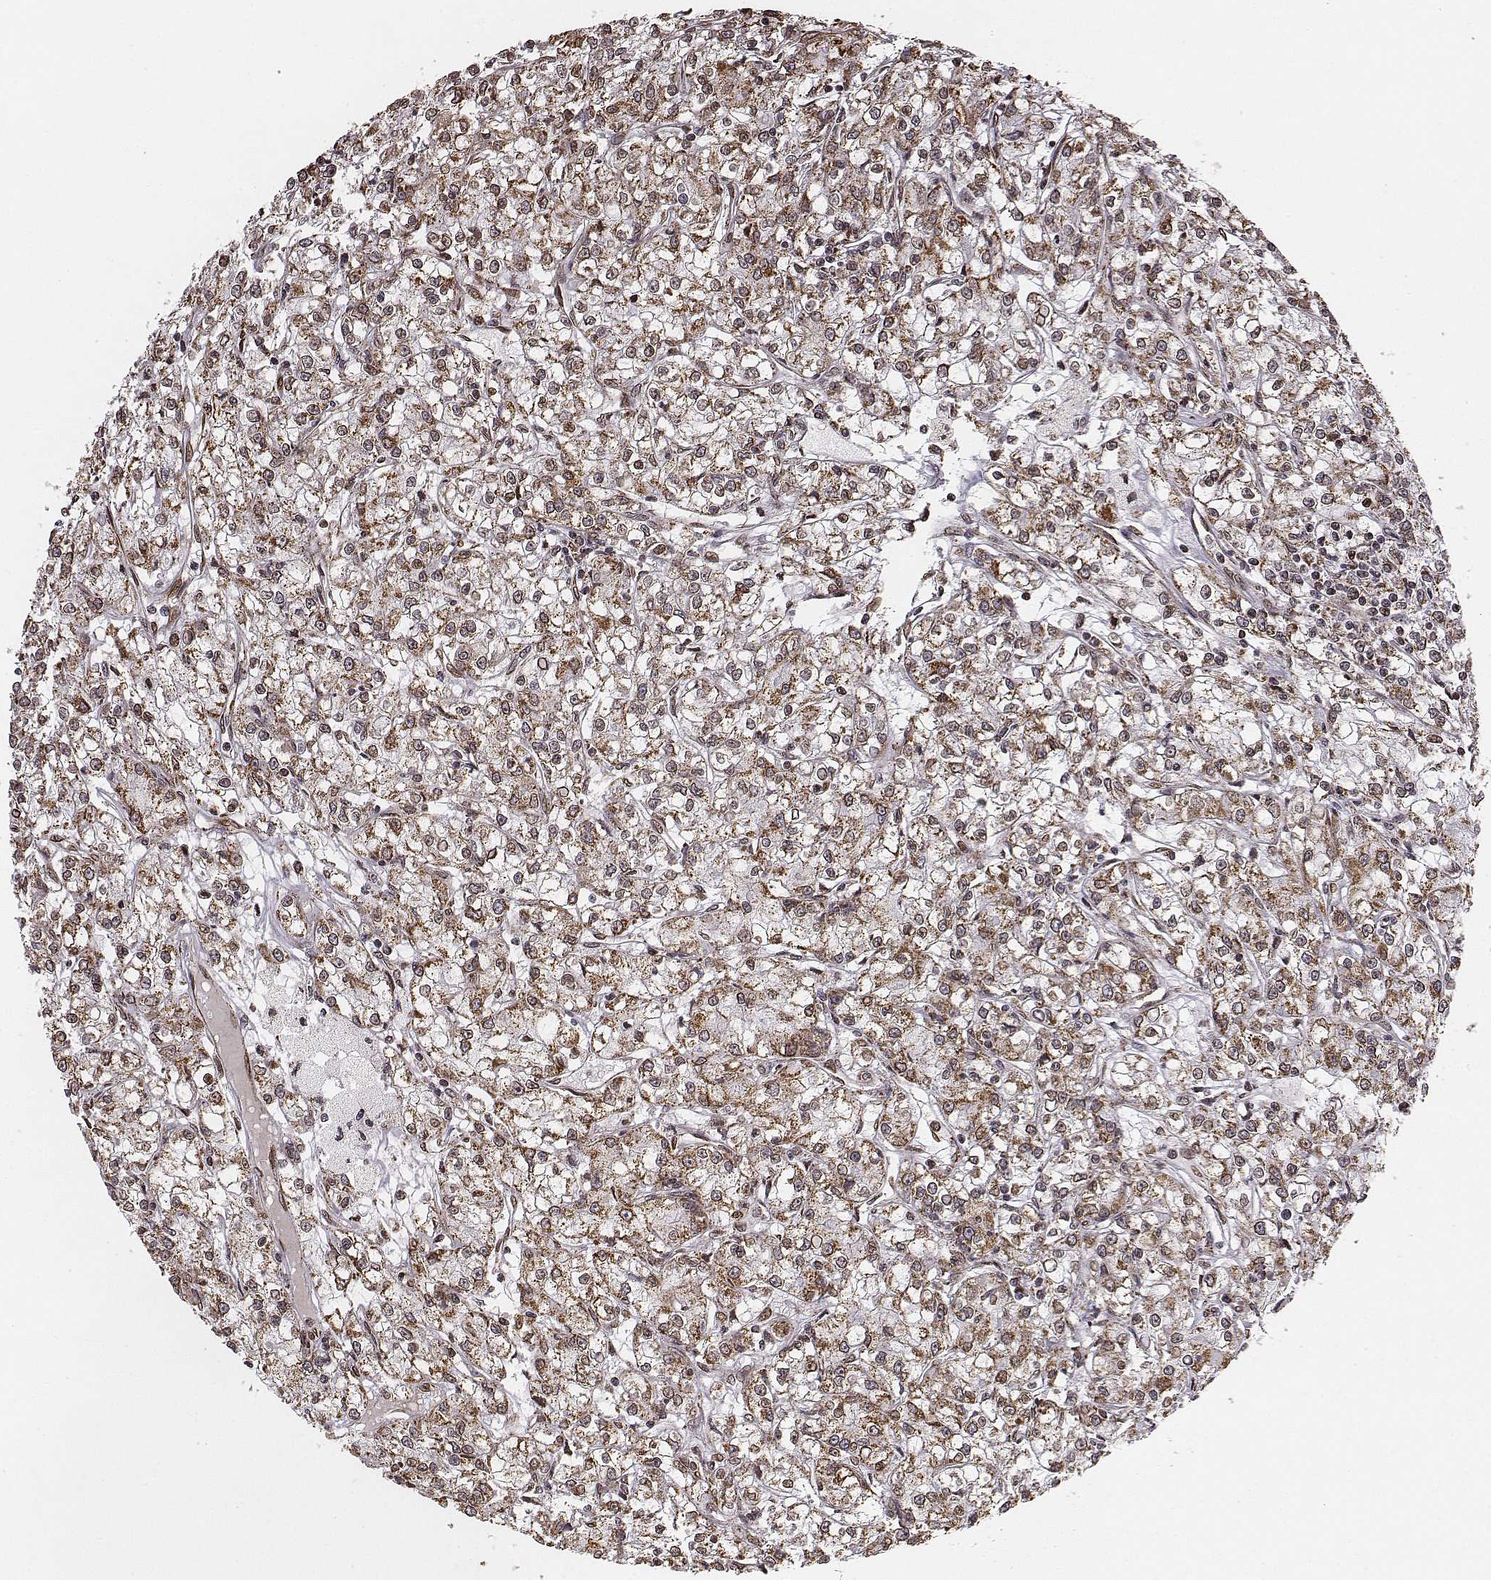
{"staining": {"intensity": "moderate", "quantity": "25%-75%", "location": "cytoplasmic/membranous"}, "tissue": "renal cancer", "cell_type": "Tumor cells", "image_type": "cancer", "snomed": [{"axis": "morphology", "description": "Adenocarcinoma, NOS"}, {"axis": "topography", "description": "Kidney"}], "caption": "IHC of renal adenocarcinoma shows medium levels of moderate cytoplasmic/membranous expression in about 25%-75% of tumor cells. (IHC, brightfield microscopy, high magnification).", "gene": "ACOT2", "patient": {"sex": "female", "age": 59}}